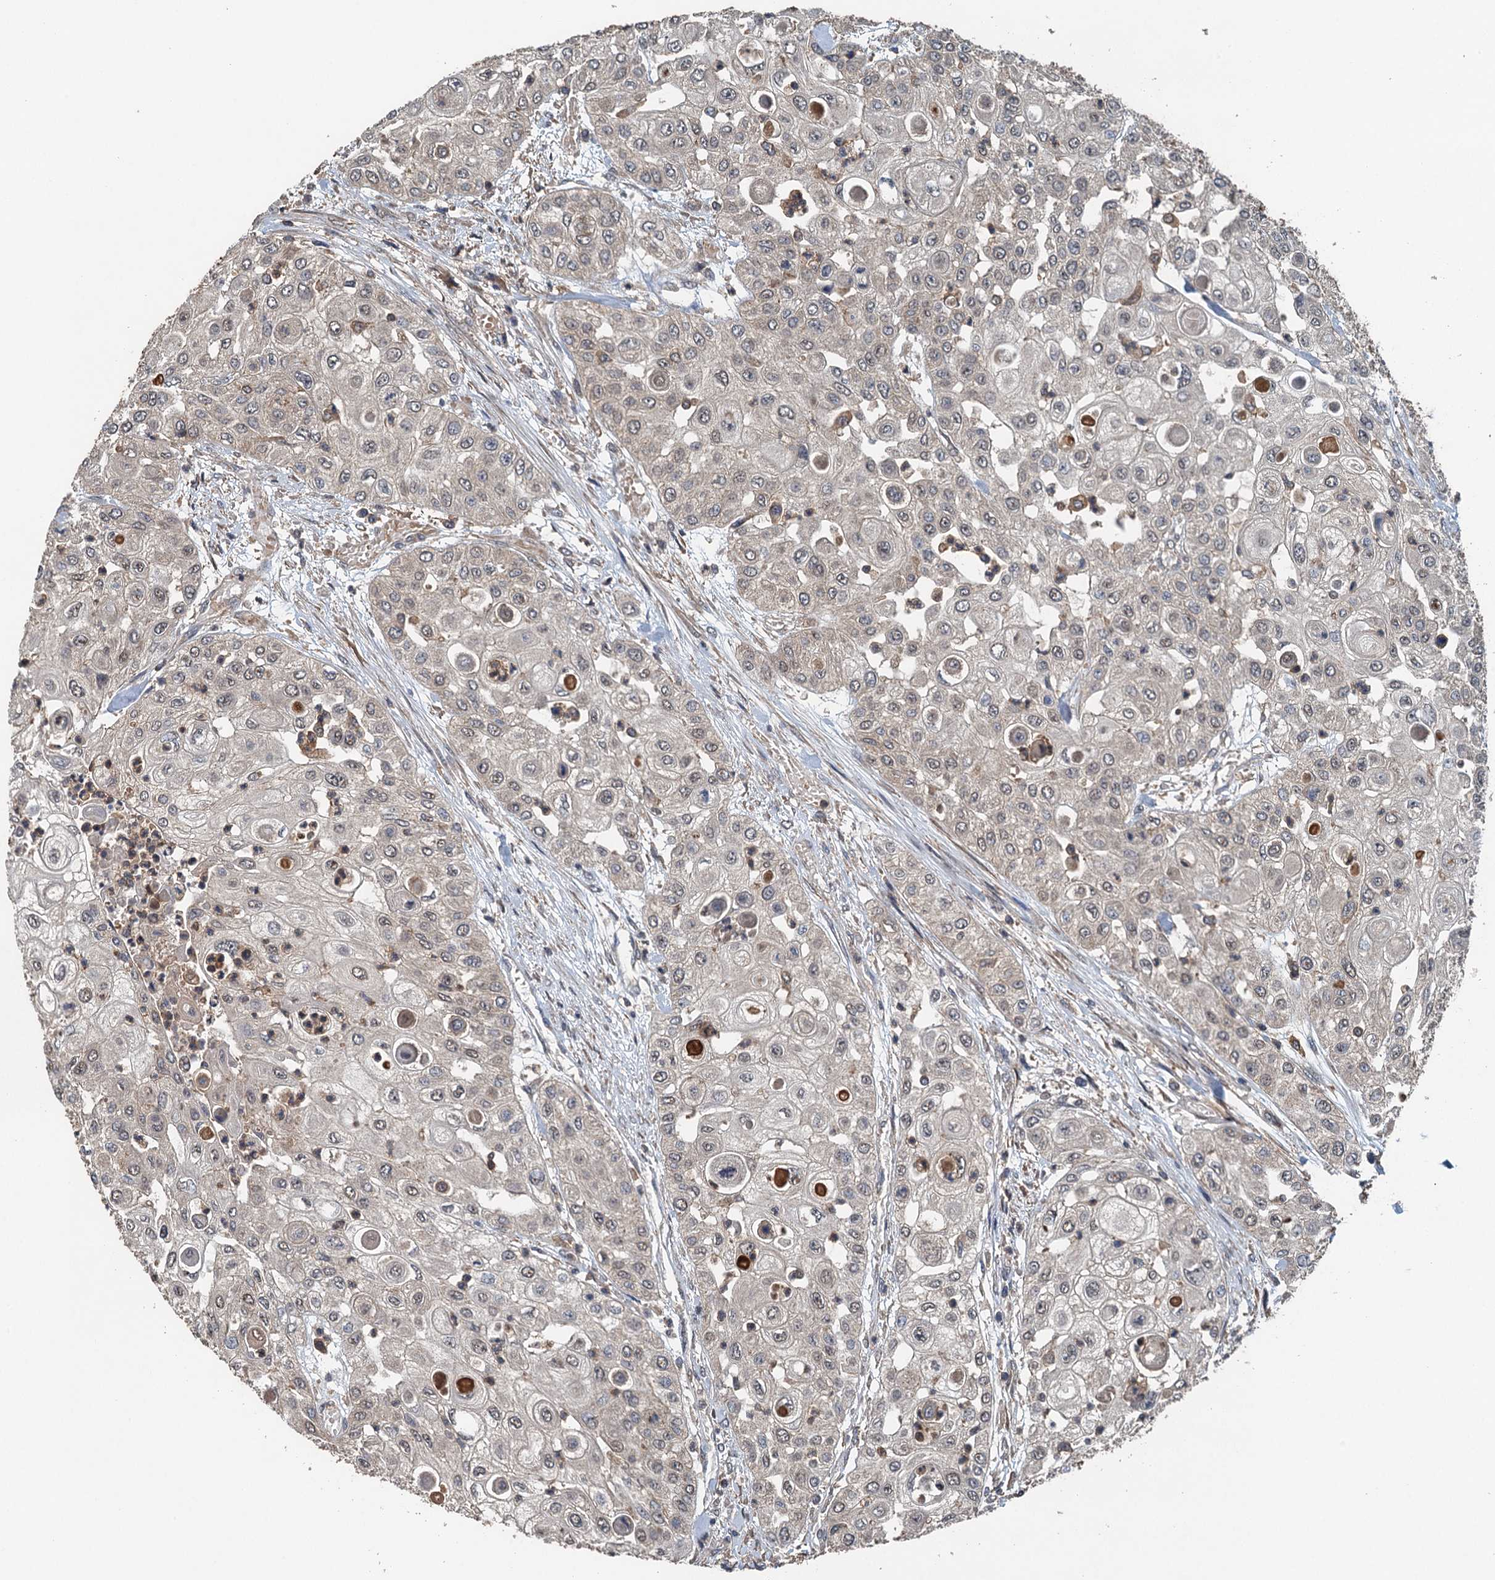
{"staining": {"intensity": "weak", "quantity": "<25%", "location": "cytoplasmic/membranous"}, "tissue": "urothelial cancer", "cell_type": "Tumor cells", "image_type": "cancer", "snomed": [{"axis": "morphology", "description": "Urothelial carcinoma, High grade"}, {"axis": "topography", "description": "Urinary bladder"}], "caption": "High power microscopy histopathology image of an IHC micrograph of urothelial carcinoma (high-grade), revealing no significant staining in tumor cells.", "gene": "BORCS5", "patient": {"sex": "female", "age": 79}}